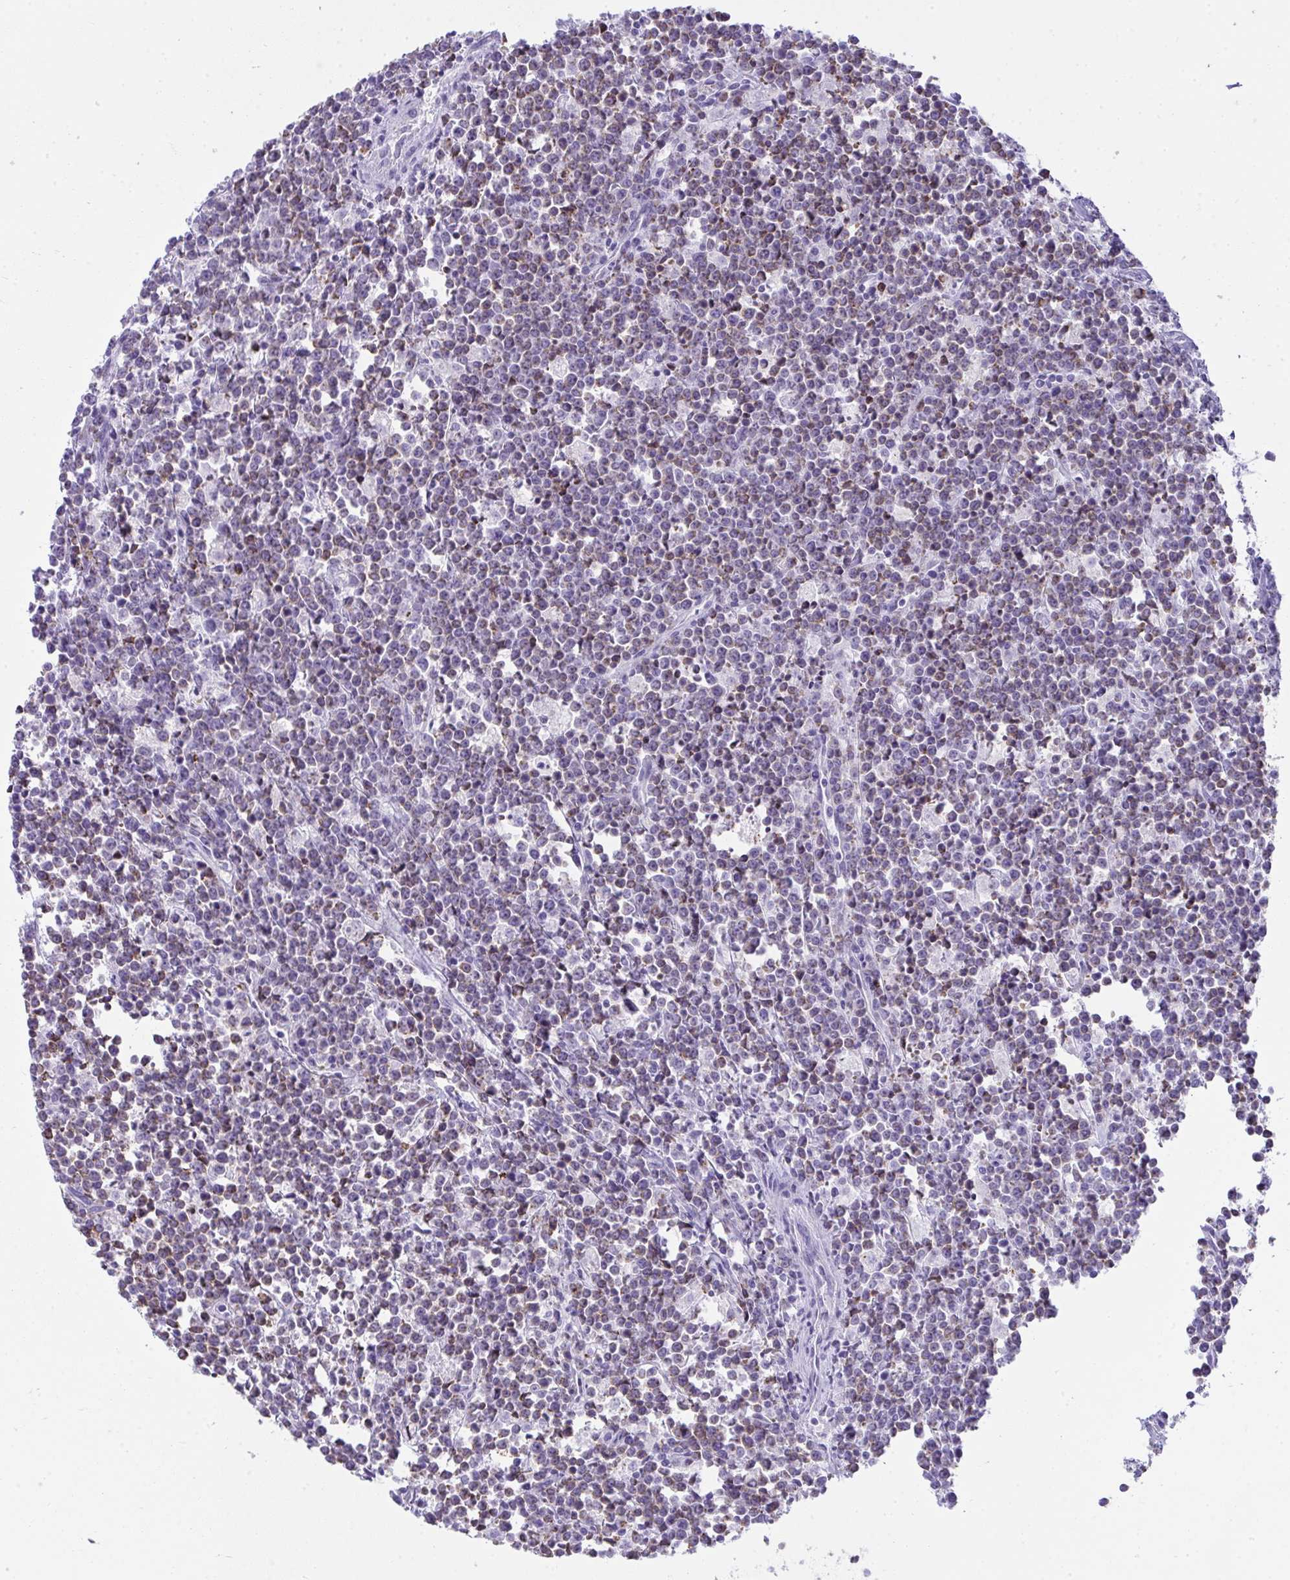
{"staining": {"intensity": "weak", "quantity": "25%-75%", "location": "cytoplasmic/membranous"}, "tissue": "lymphoma", "cell_type": "Tumor cells", "image_type": "cancer", "snomed": [{"axis": "morphology", "description": "Malignant lymphoma, non-Hodgkin's type, High grade"}, {"axis": "topography", "description": "Small intestine"}], "caption": "Malignant lymphoma, non-Hodgkin's type (high-grade) tissue shows weak cytoplasmic/membranous positivity in about 25%-75% of tumor cells, visualized by immunohistochemistry.", "gene": "CDADC1", "patient": {"sex": "female", "age": 56}}